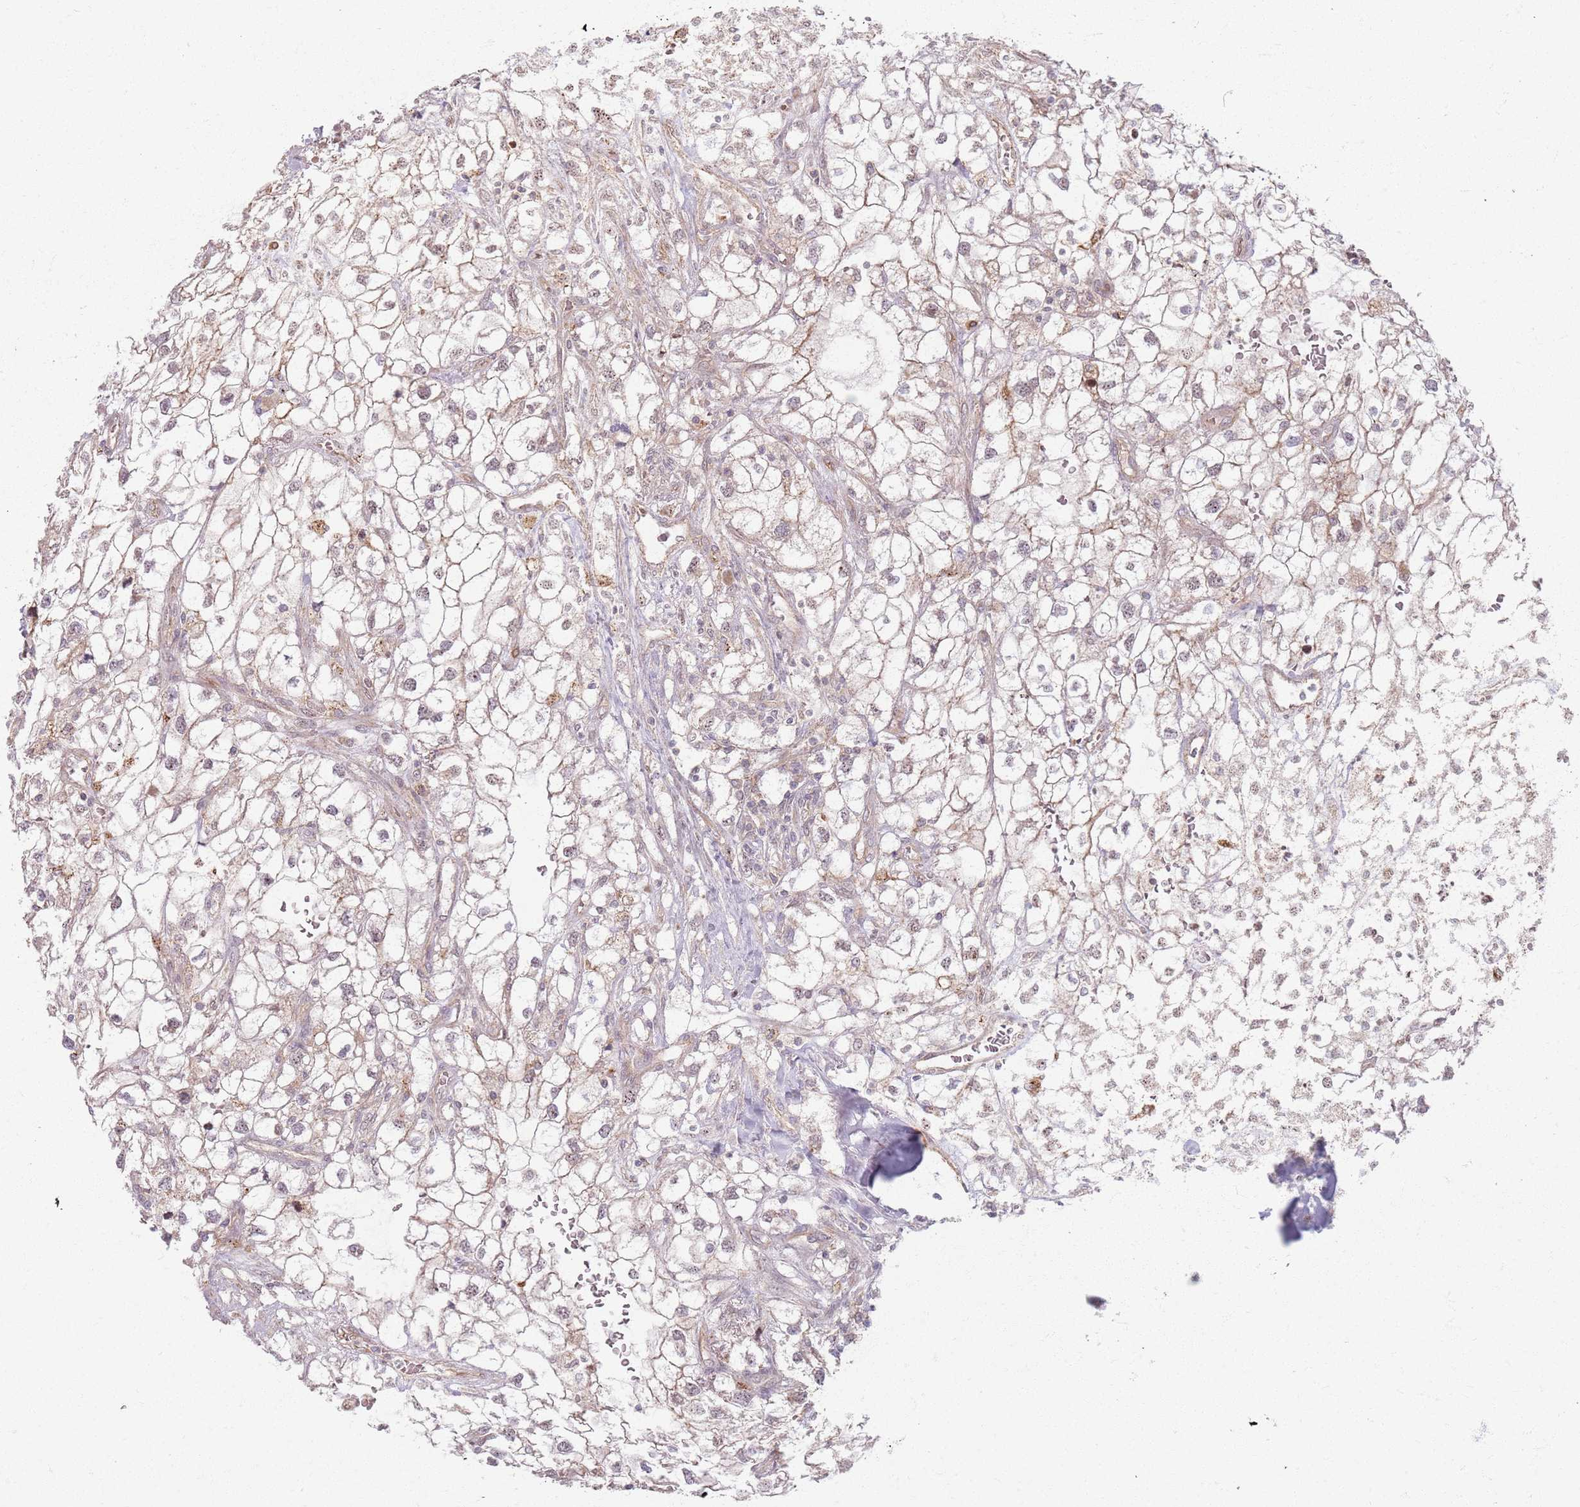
{"staining": {"intensity": "weak", "quantity": ">75%", "location": "cytoplasmic/membranous,nuclear"}, "tissue": "renal cancer", "cell_type": "Tumor cells", "image_type": "cancer", "snomed": [{"axis": "morphology", "description": "Adenocarcinoma, NOS"}, {"axis": "topography", "description": "Kidney"}], "caption": "Protein expression analysis of renal adenocarcinoma exhibits weak cytoplasmic/membranous and nuclear positivity in approximately >75% of tumor cells.", "gene": "KCNA5", "patient": {"sex": "male", "age": 59}}